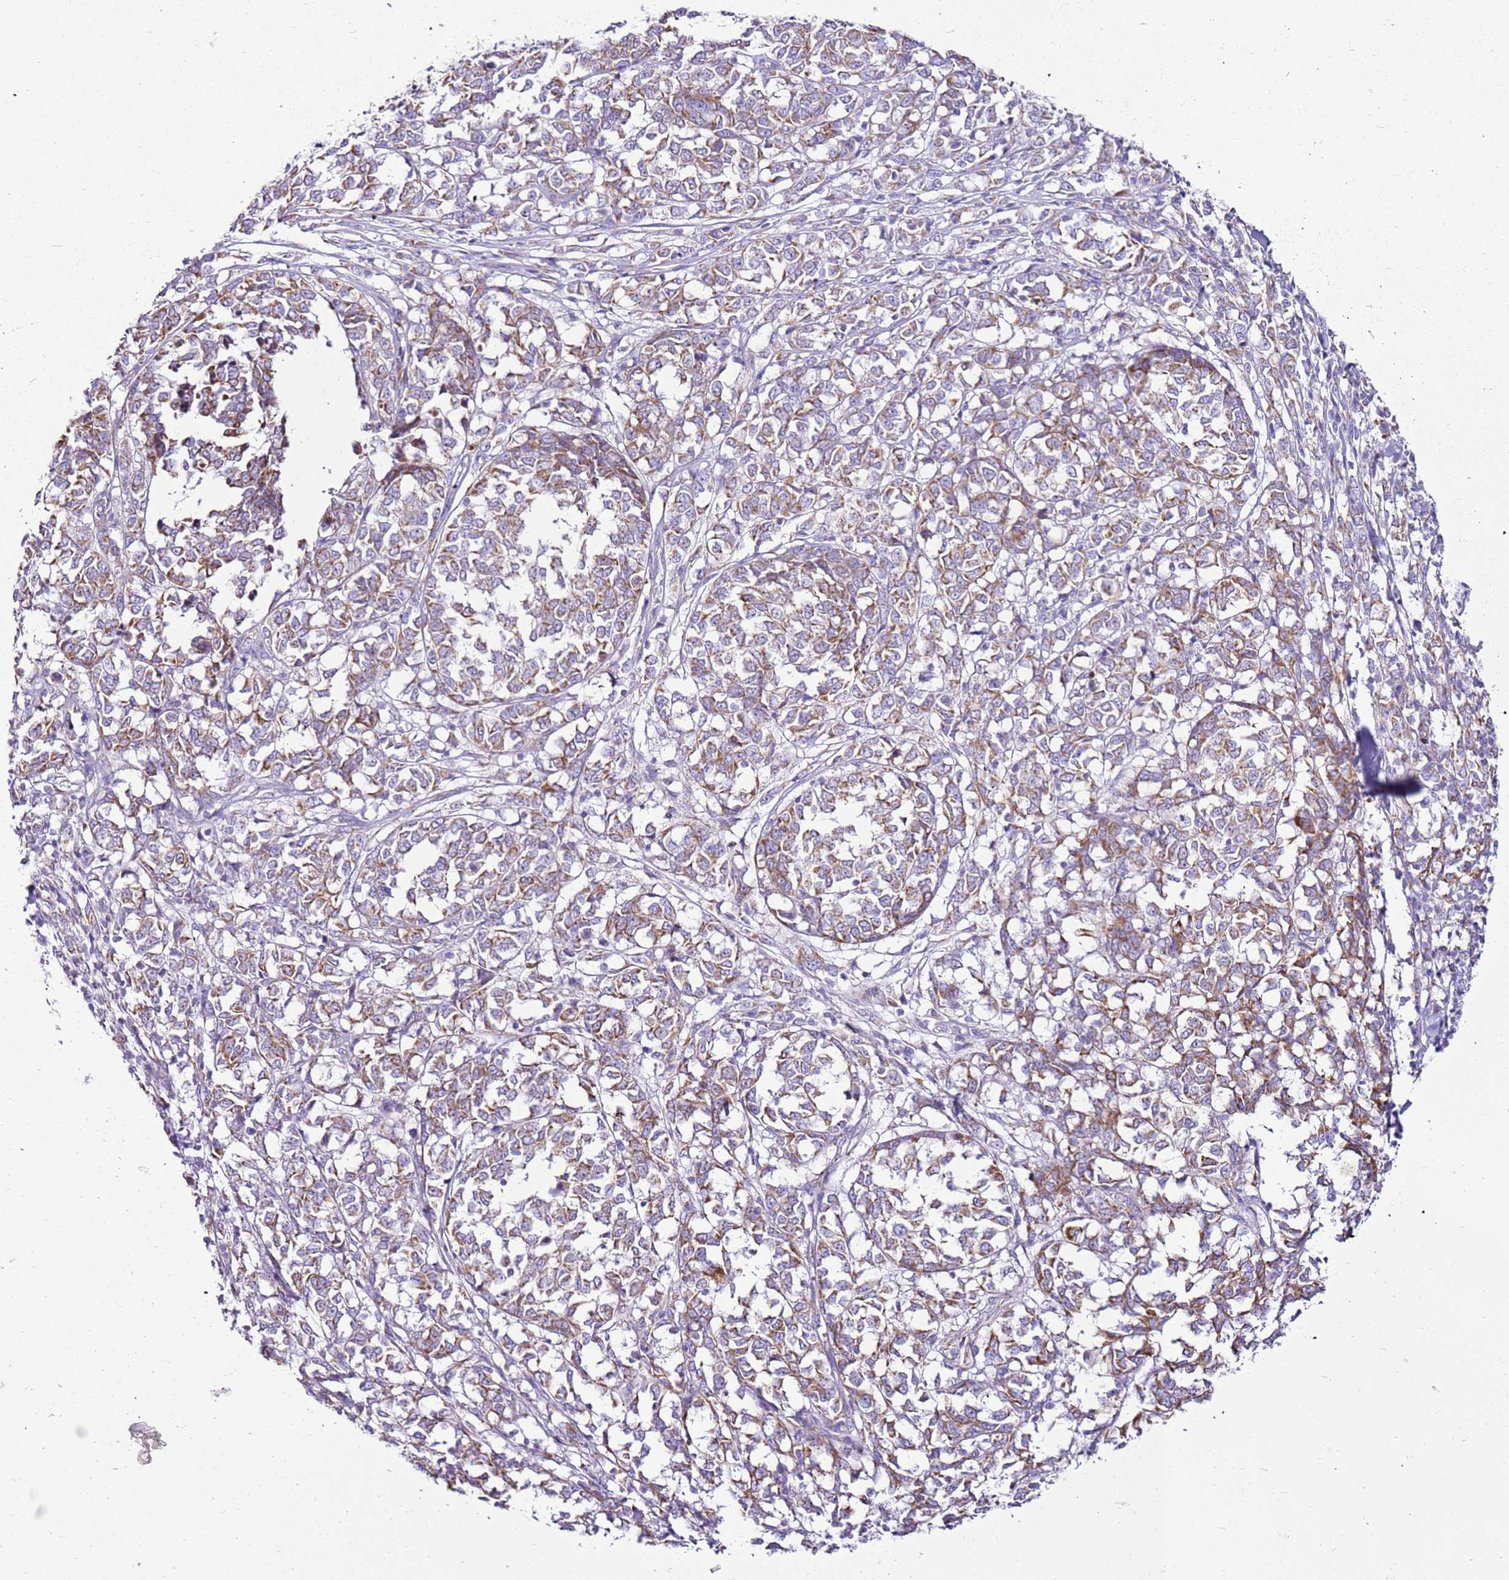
{"staining": {"intensity": "moderate", "quantity": "25%-75%", "location": "cytoplasmic/membranous"}, "tissue": "melanoma", "cell_type": "Tumor cells", "image_type": "cancer", "snomed": [{"axis": "morphology", "description": "Malignant melanoma, NOS"}, {"axis": "topography", "description": "Skin"}], "caption": "A brown stain shows moderate cytoplasmic/membranous positivity of a protein in human melanoma tumor cells.", "gene": "MRPL36", "patient": {"sex": "female", "age": 72}}